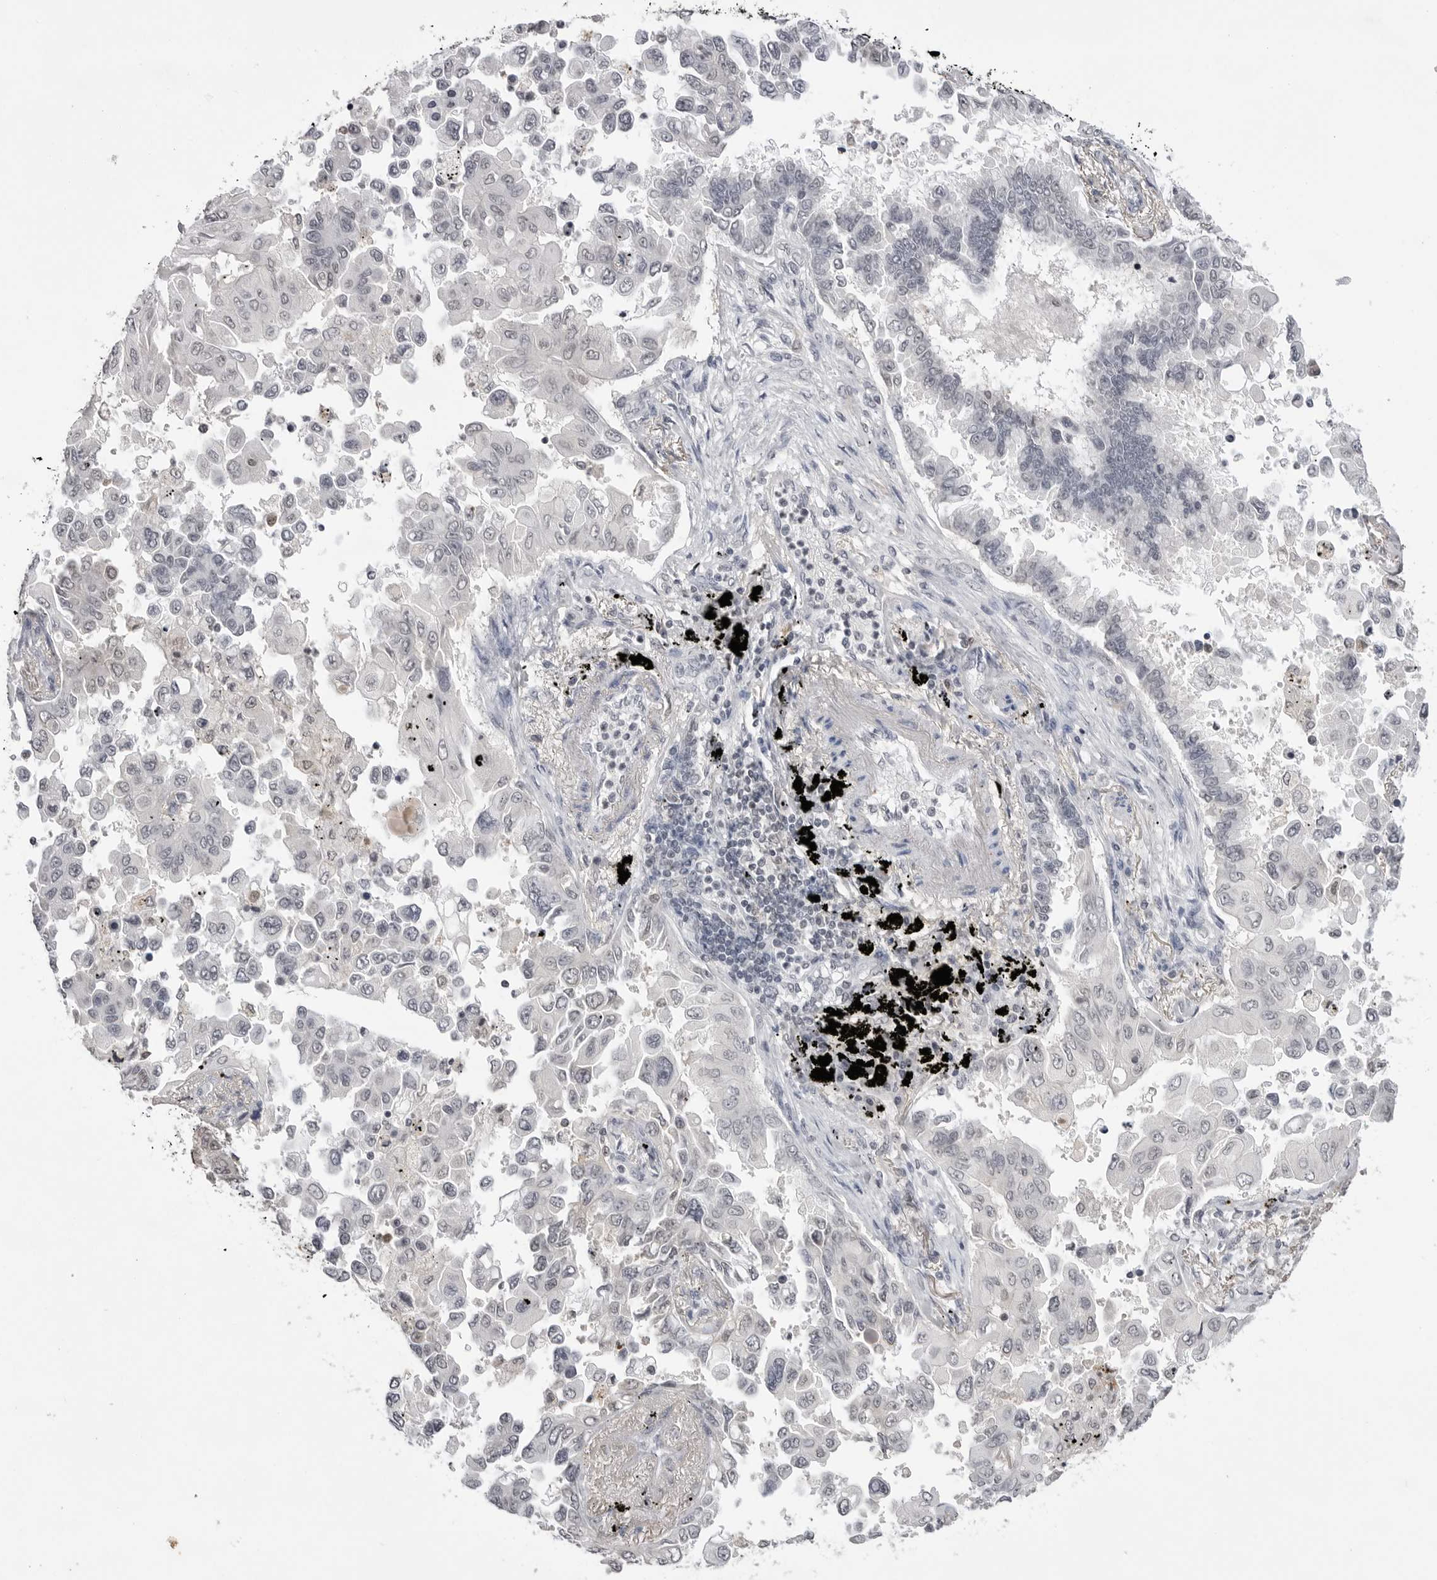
{"staining": {"intensity": "negative", "quantity": "none", "location": "none"}, "tissue": "lung cancer", "cell_type": "Tumor cells", "image_type": "cancer", "snomed": [{"axis": "morphology", "description": "Adenocarcinoma, NOS"}, {"axis": "topography", "description": "Lung"}], "caption": "An immunohistochemistry image of adenocarcinoma (lung) is shown. There is no staining in tumor cells of adenocarcinoma (lung).", "gene": "RRM1", "patient": {"sex": "female", "age": 67}}